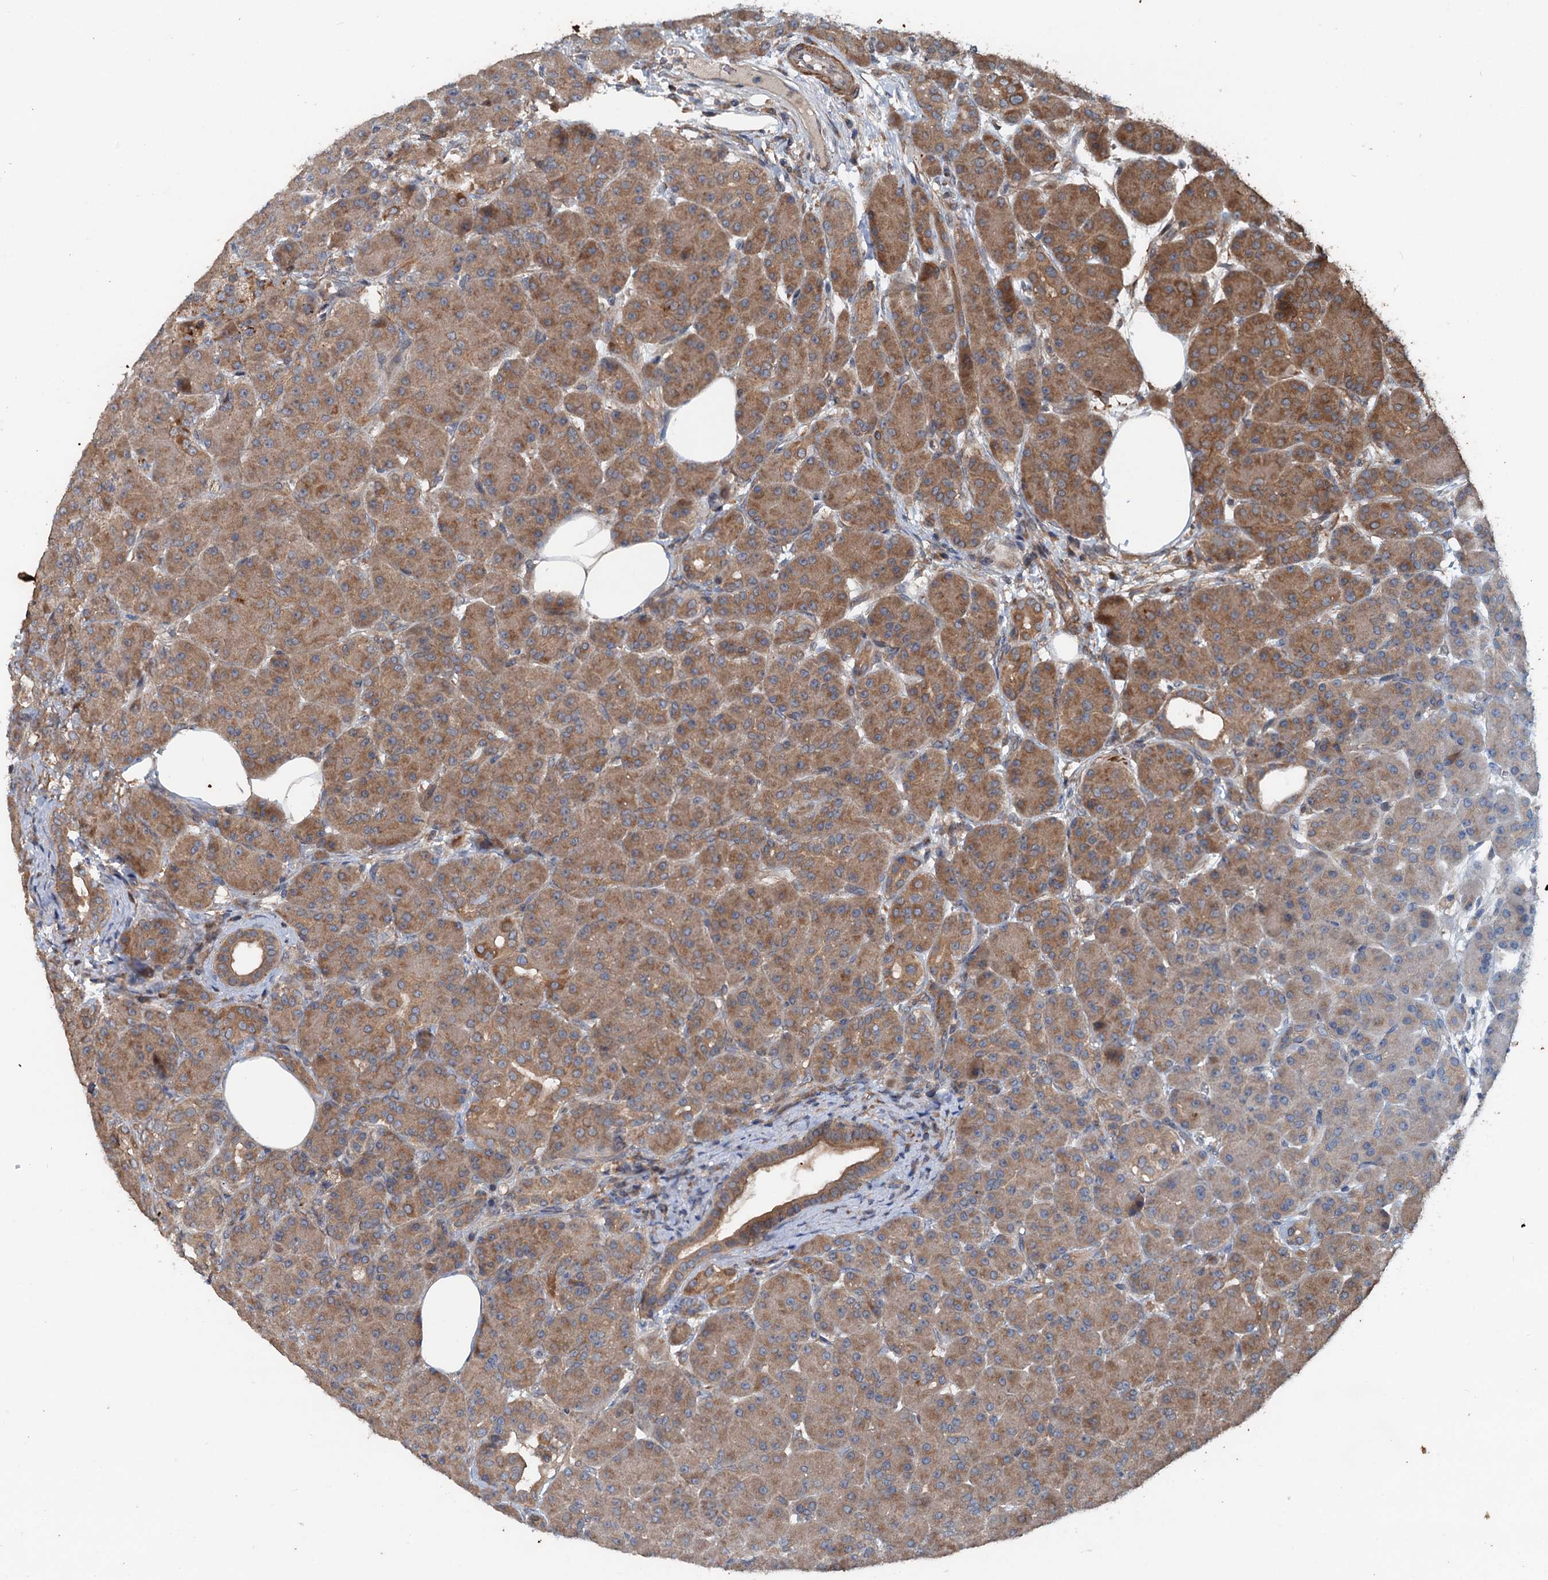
{"staining": {"intensity": "moderate", "quantity": ">75%", "location": "cytoplasmic/membranous"}, "tissue": "pancreas", "cell_type": "Exocrine glandular cells", "image_type": "normal", "snomed": [{"axis": "morphology", "description": "Normal tissue, NOS"}, {"axis": "topography", "description": "Pancreas"}], "caption": "Immunohistochemistry (IHC) of unremarkable pancreas shows medium levels of moderate cytoplasmic/membranous staining in about >75% of exocrine glandular cells.", "gene": "TEDC1", "patient": {"sex": "male", "age": 63}}